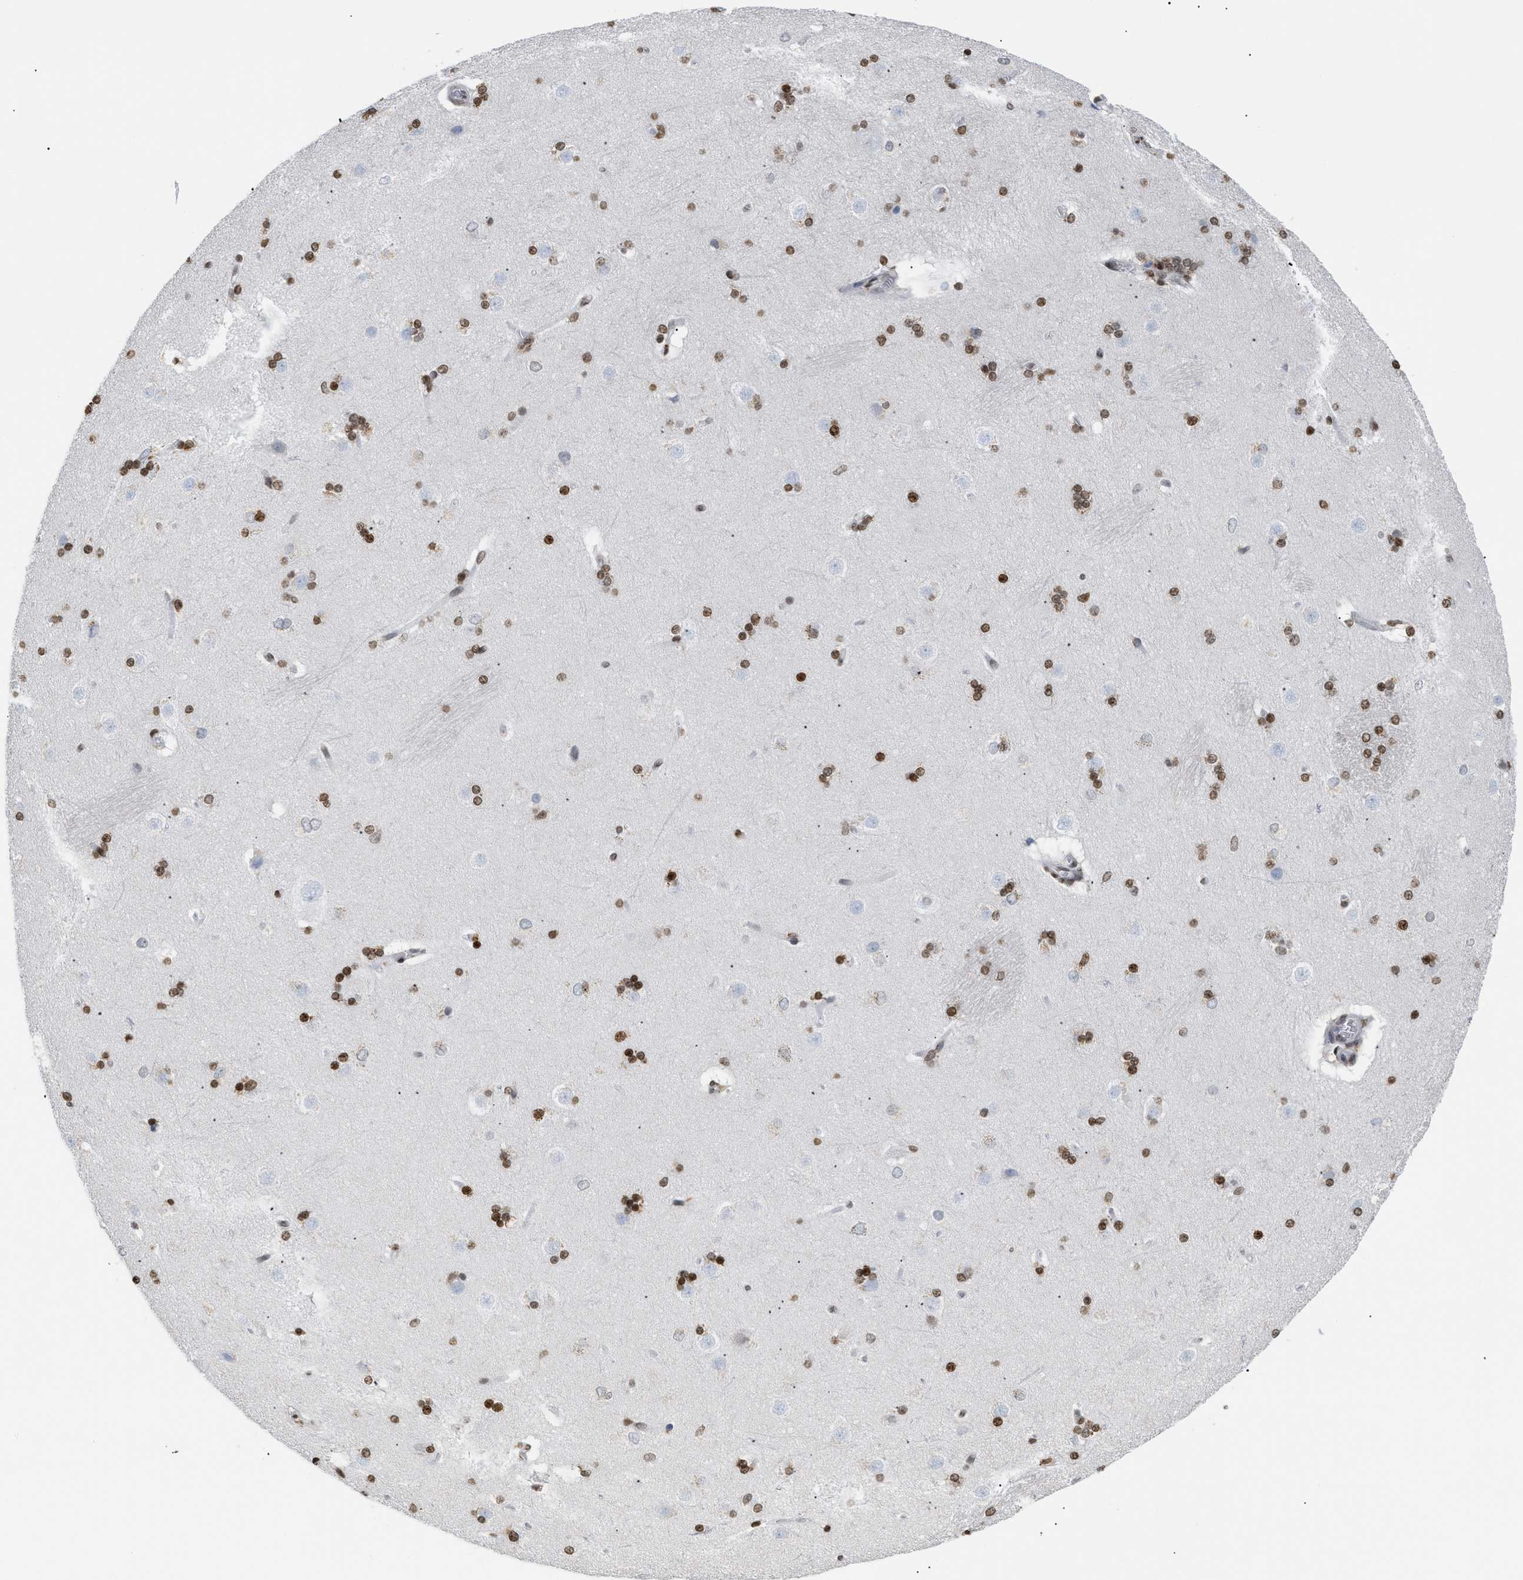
{"staining": {"intensity": "strong", "quantity": ">75%", "location": "nuclear"}, "tissue": "caudate", "cell_type": "Glial cells", "image_type": "normal", "snomed": [{"axis": "morphology", "description": "Normal tissue, NOS"}, {"axis": "topography", "description": "Lateral ventricle wall"}], "caption": "Caudate stained with IHC demonstrates strong nuclear positivity in about >75% of glial cells. The staining was performed using DAB, with brown indicating positive protein expression. Nuclei are stained blue with hematoxylin.", "gene": "HMGN2", "patient": {"sex": "female", "age": 19}}